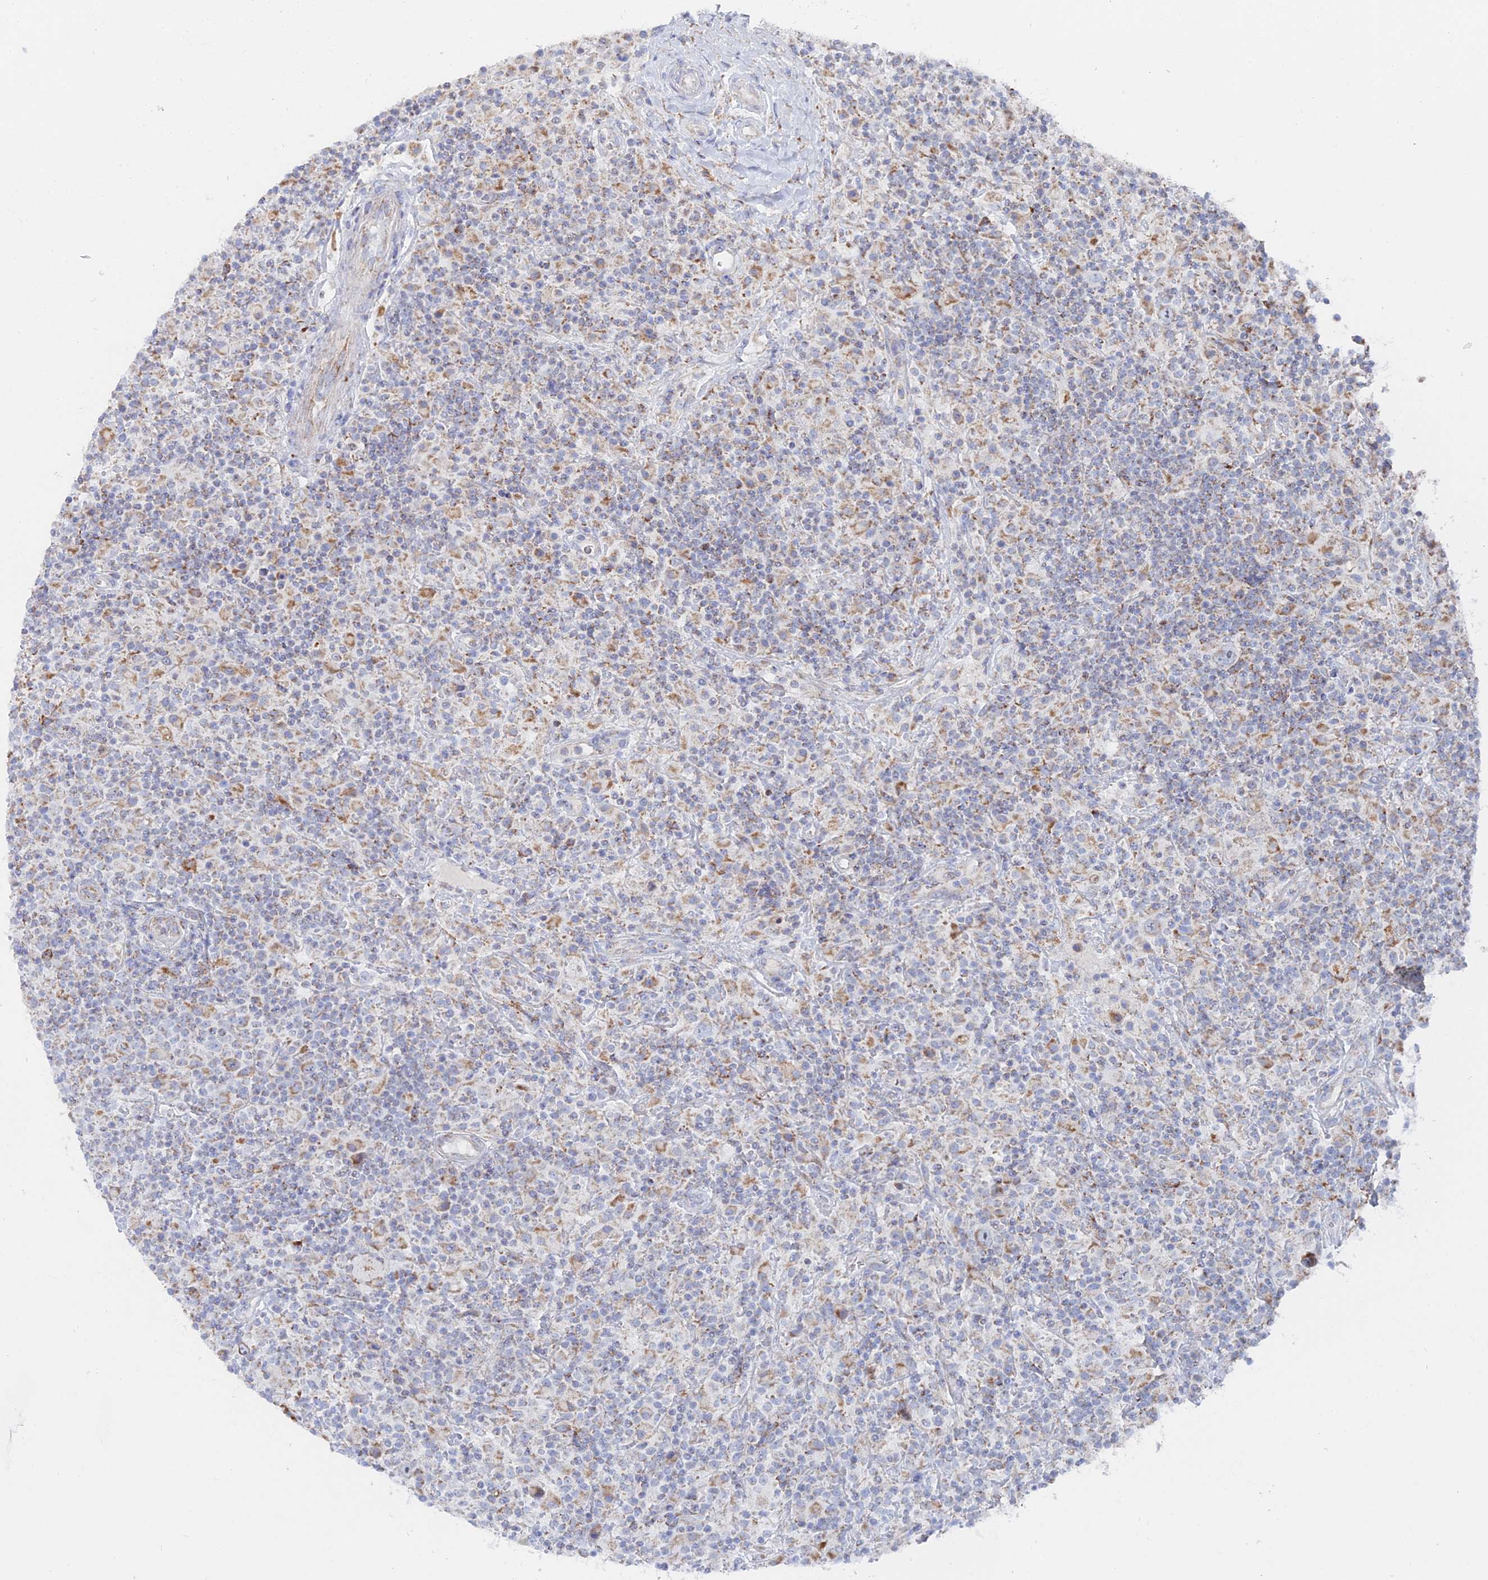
{"staining": {"intensity": "moderate", "quantity": "25%-75%", "location": "cytoplasmic/membranous"}, "tissue": "lymphoma", "cell_type": "Tumor cells", "image_type": "cancer", "snomed": [{"axis": "morphology", "description": "Hodgkin's disease, NOS"}, {"axis": "topography", "description": "Lymph node"}], "caption": "Tumor cells show moderate cytoplasmic/membranous expression in approximately 25%-75% of cells in Hodgkin's disease.", "gene": "MPC1", "patient": {"sex": "male", "age": 70}}